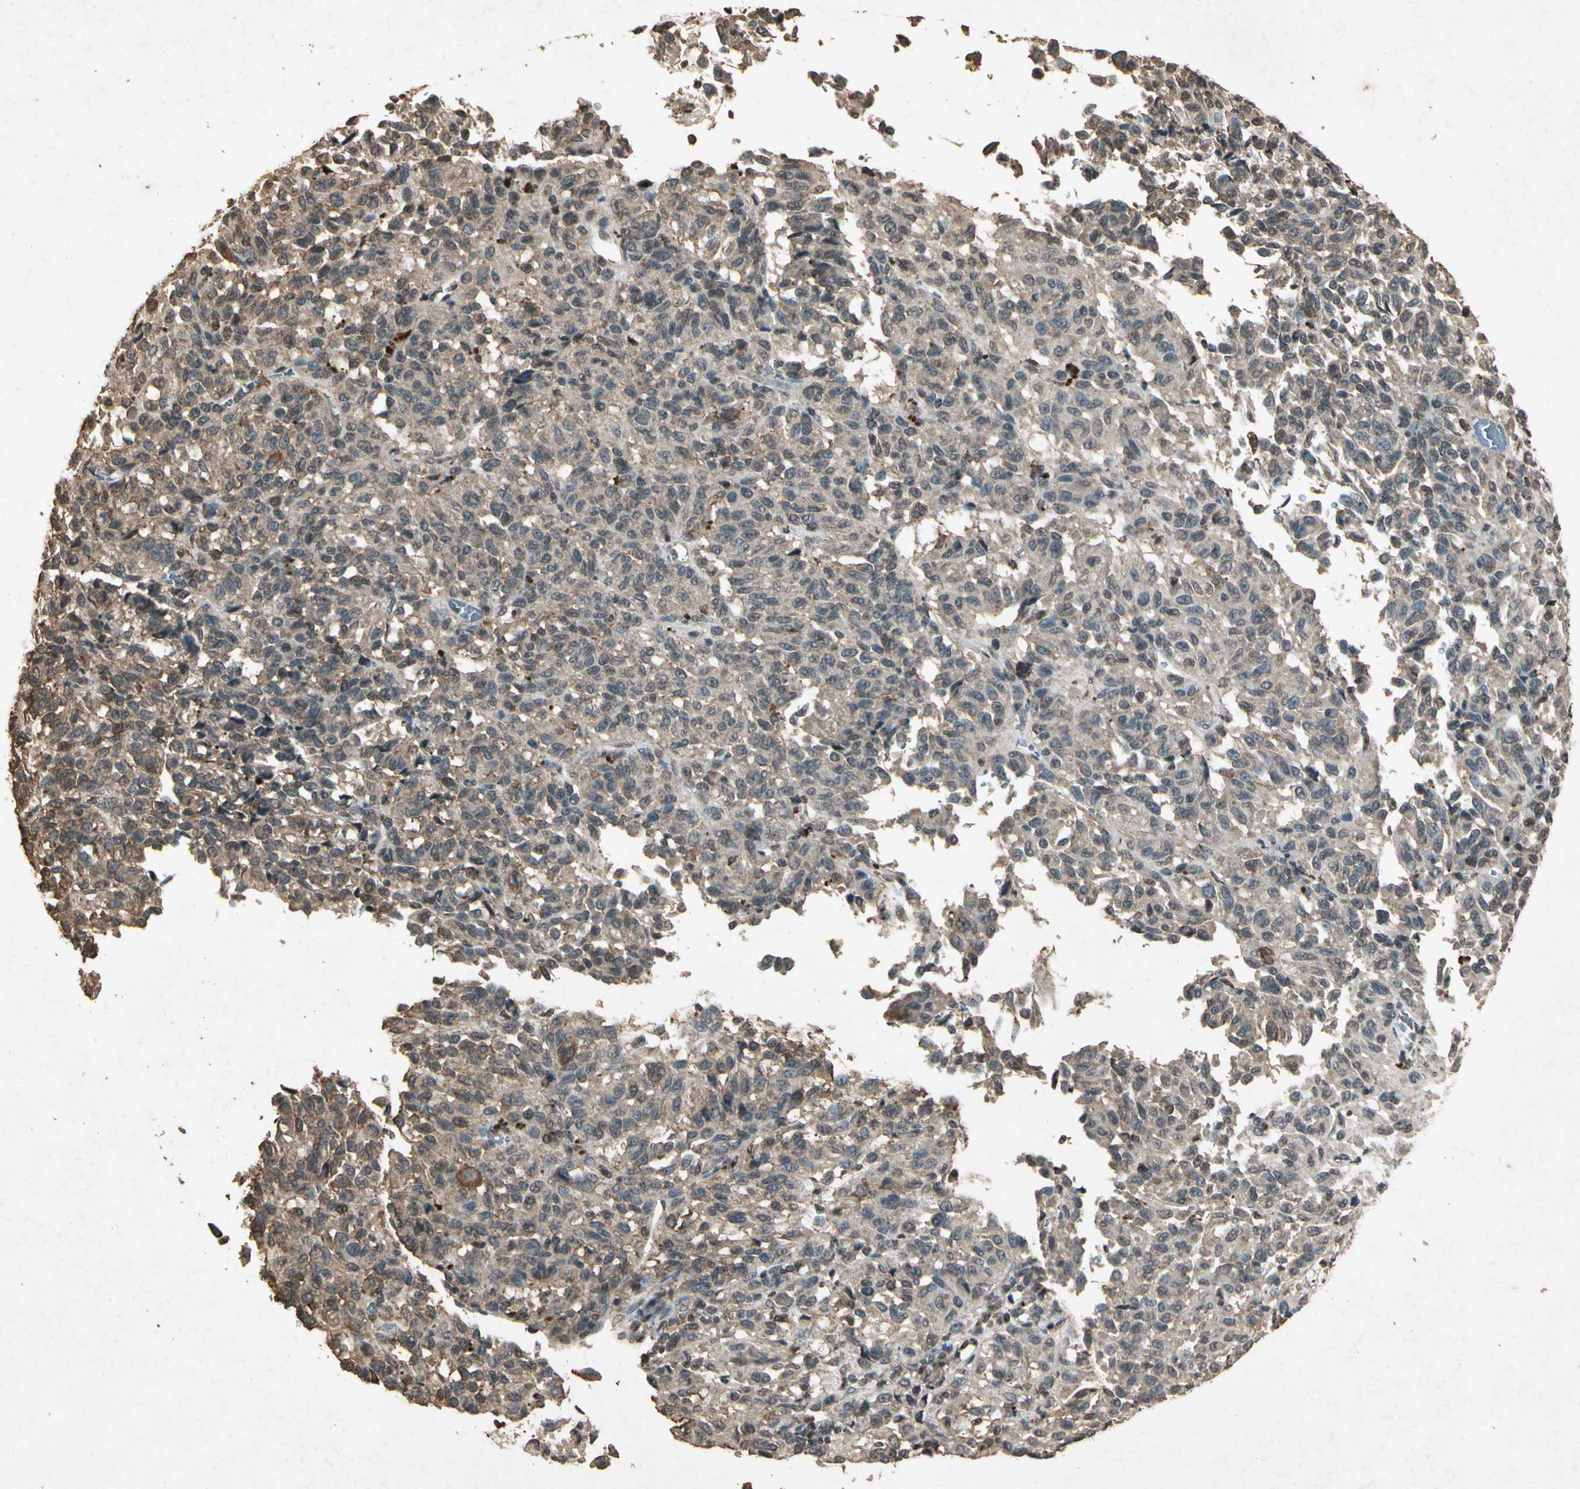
{"staining": {"intensity": "moderate", "quantity": ">75%", "location": "cytoplasmic/membranous"}, "tissue": "melanoma", "cell_type": "Tumor cells", "image_type": "cancer", "snomed": [{"axis": "morphology", "description": "Malignant melanoma, Metastatic site"}, {"axis": "topography", "description": "Lung"}], "caption": "Melanoma stained with a protein marker reveals moderate staining in tumor cells.", "gene": "GC", "patient": {"sex": "male", "age": 64}}